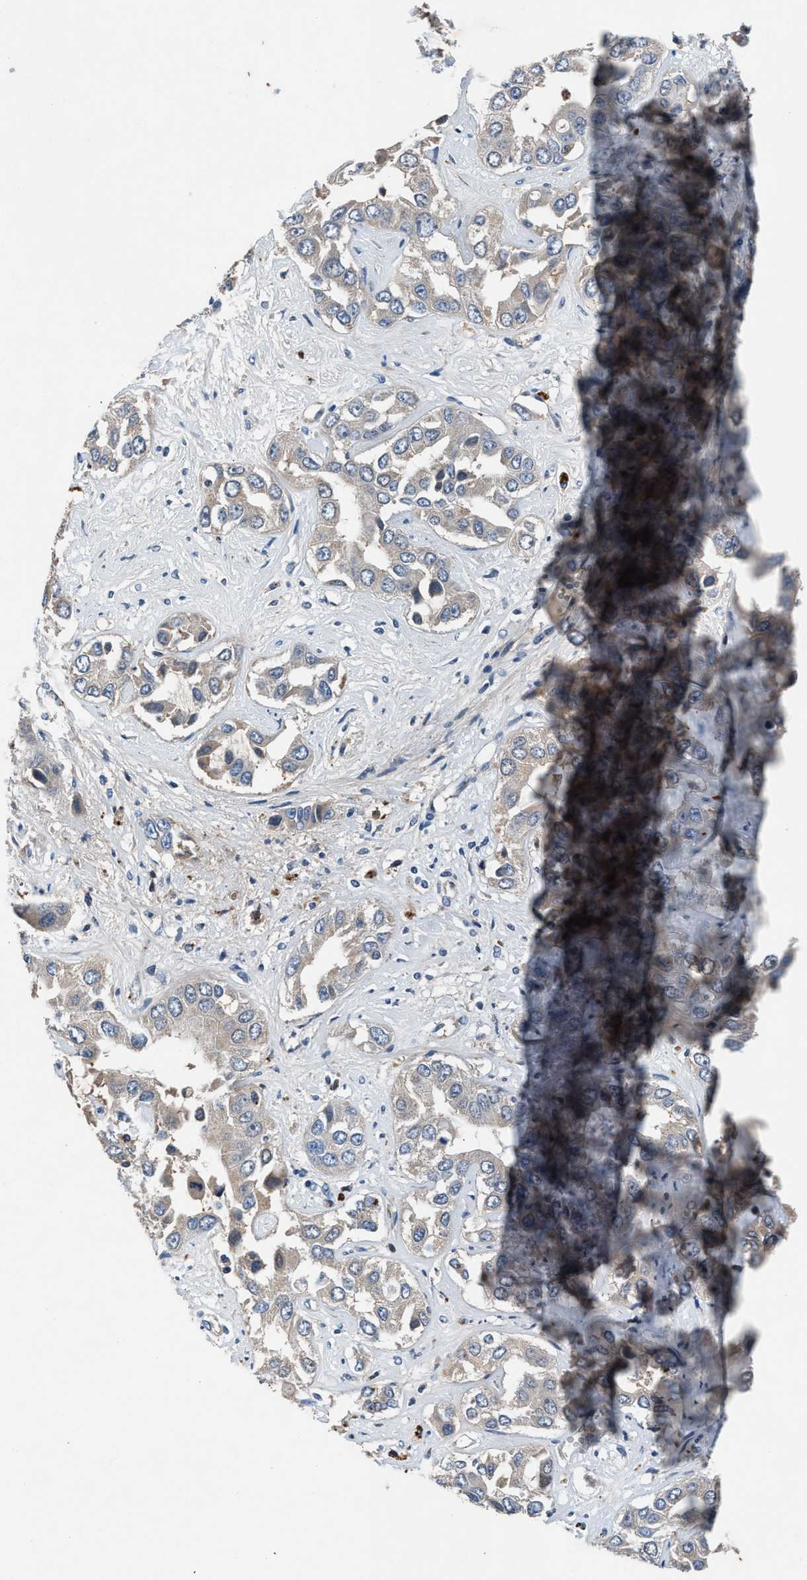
{"staining": {"intensity": "weak", "quantity": "25%-75%", "location": "cytoplasmic/membranous"}, "tissue": "liver cancer", "cell_type": "Tumor cells", "image_type": "cancer", "snomed": [{"axis": "morphology", "description": "Cholangiocarcinoma"}, {"axis": "topography", "description": "Liver"}], "caption": "Human liver cancer (cholangiocarcinoma) stained with a brown dye displays weak cytoplasmic/membranous positive positivity in approximately 25%-75% of tumor cells.", "gene": "PRXL2C", "patient": {"sex": "female", "age": 52}}